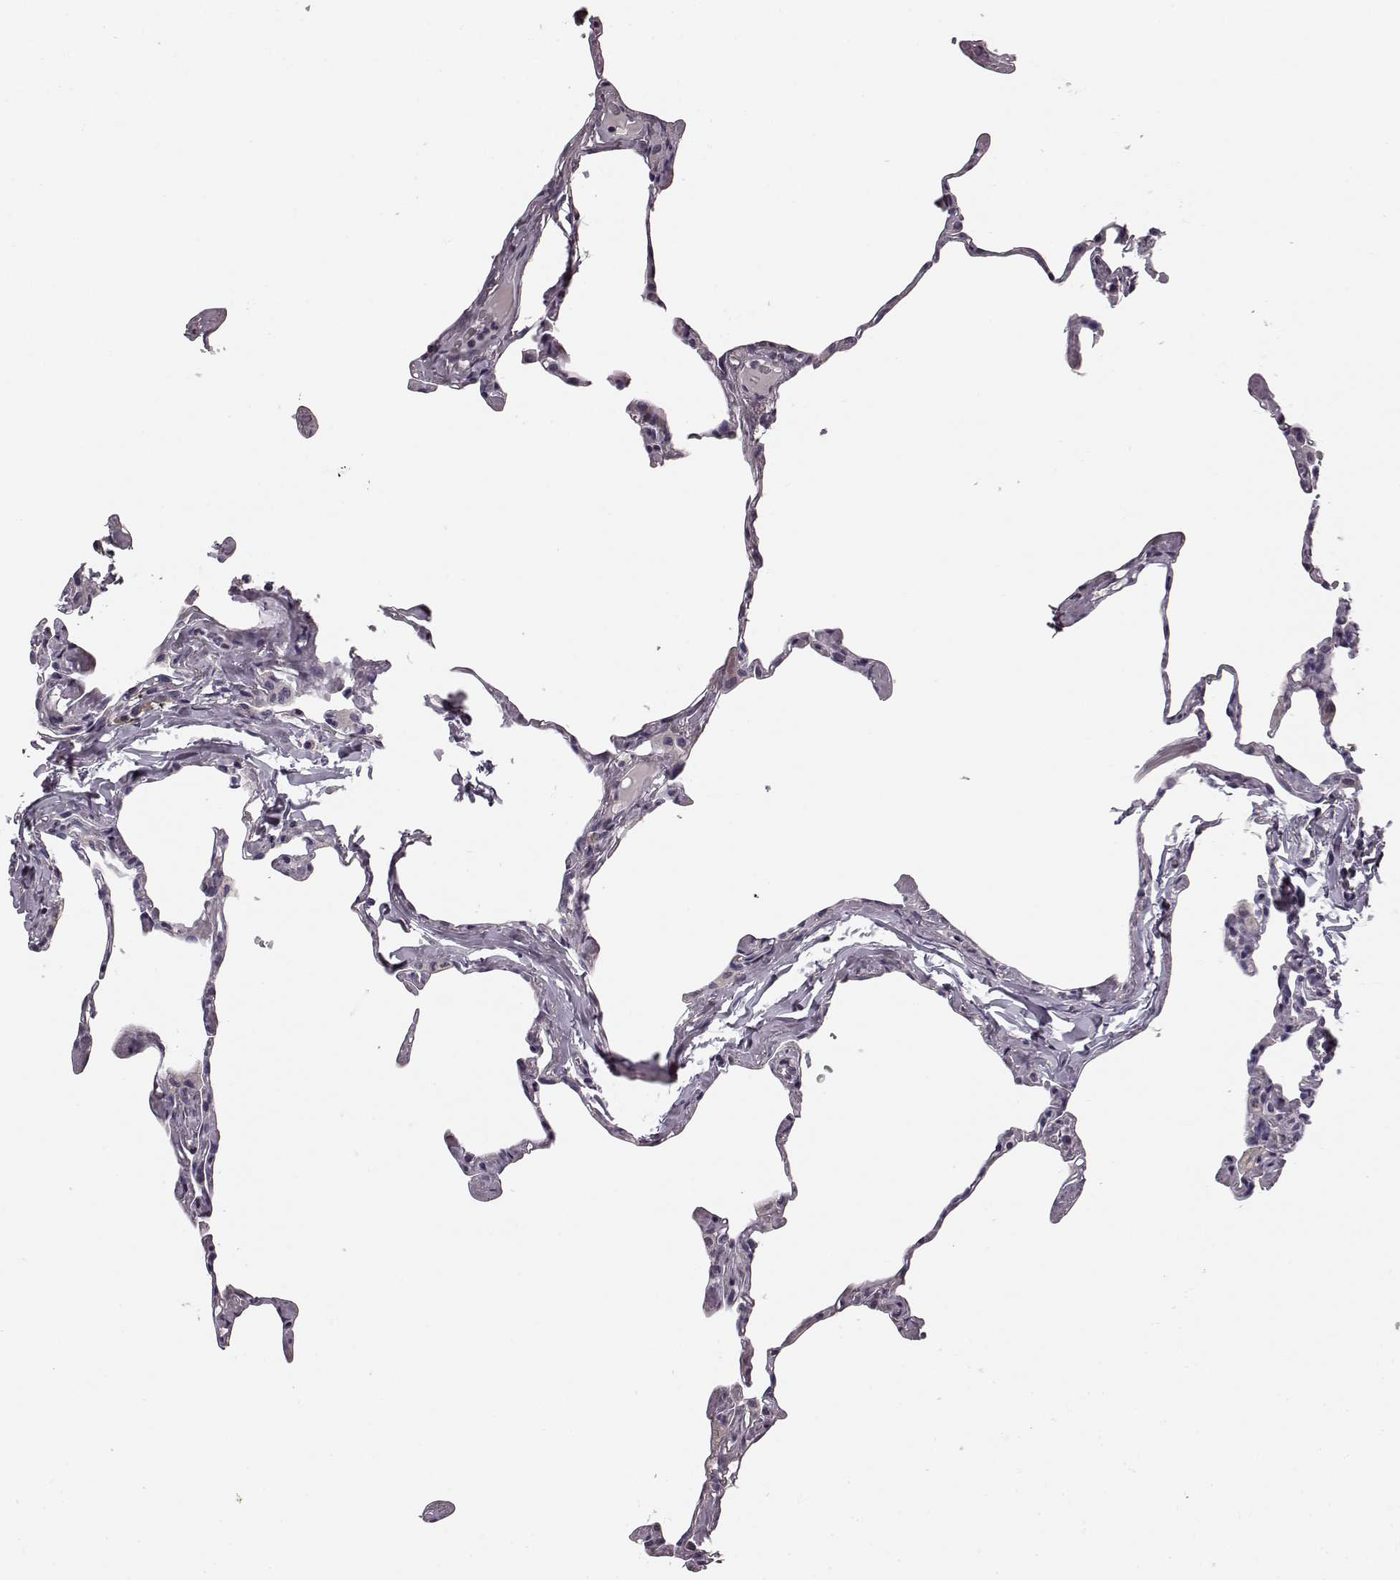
{"staining": {"intensity": "negative", "quantity": "none", "location": "none"}, "tissue": "lung", "cell_type": "Alveolar cells", "image_type": "normal", "snomed": [{"axis": "morphology", "description": "Normal tissue, NOS"}, {"axis": "topography", "description": "Lung"}], "caption": "An image of lung stained for a protein reveals no brown staining in alveolar cells.", "gene": "FAM234B", "patient": {"sex": "male", "age": 65}}